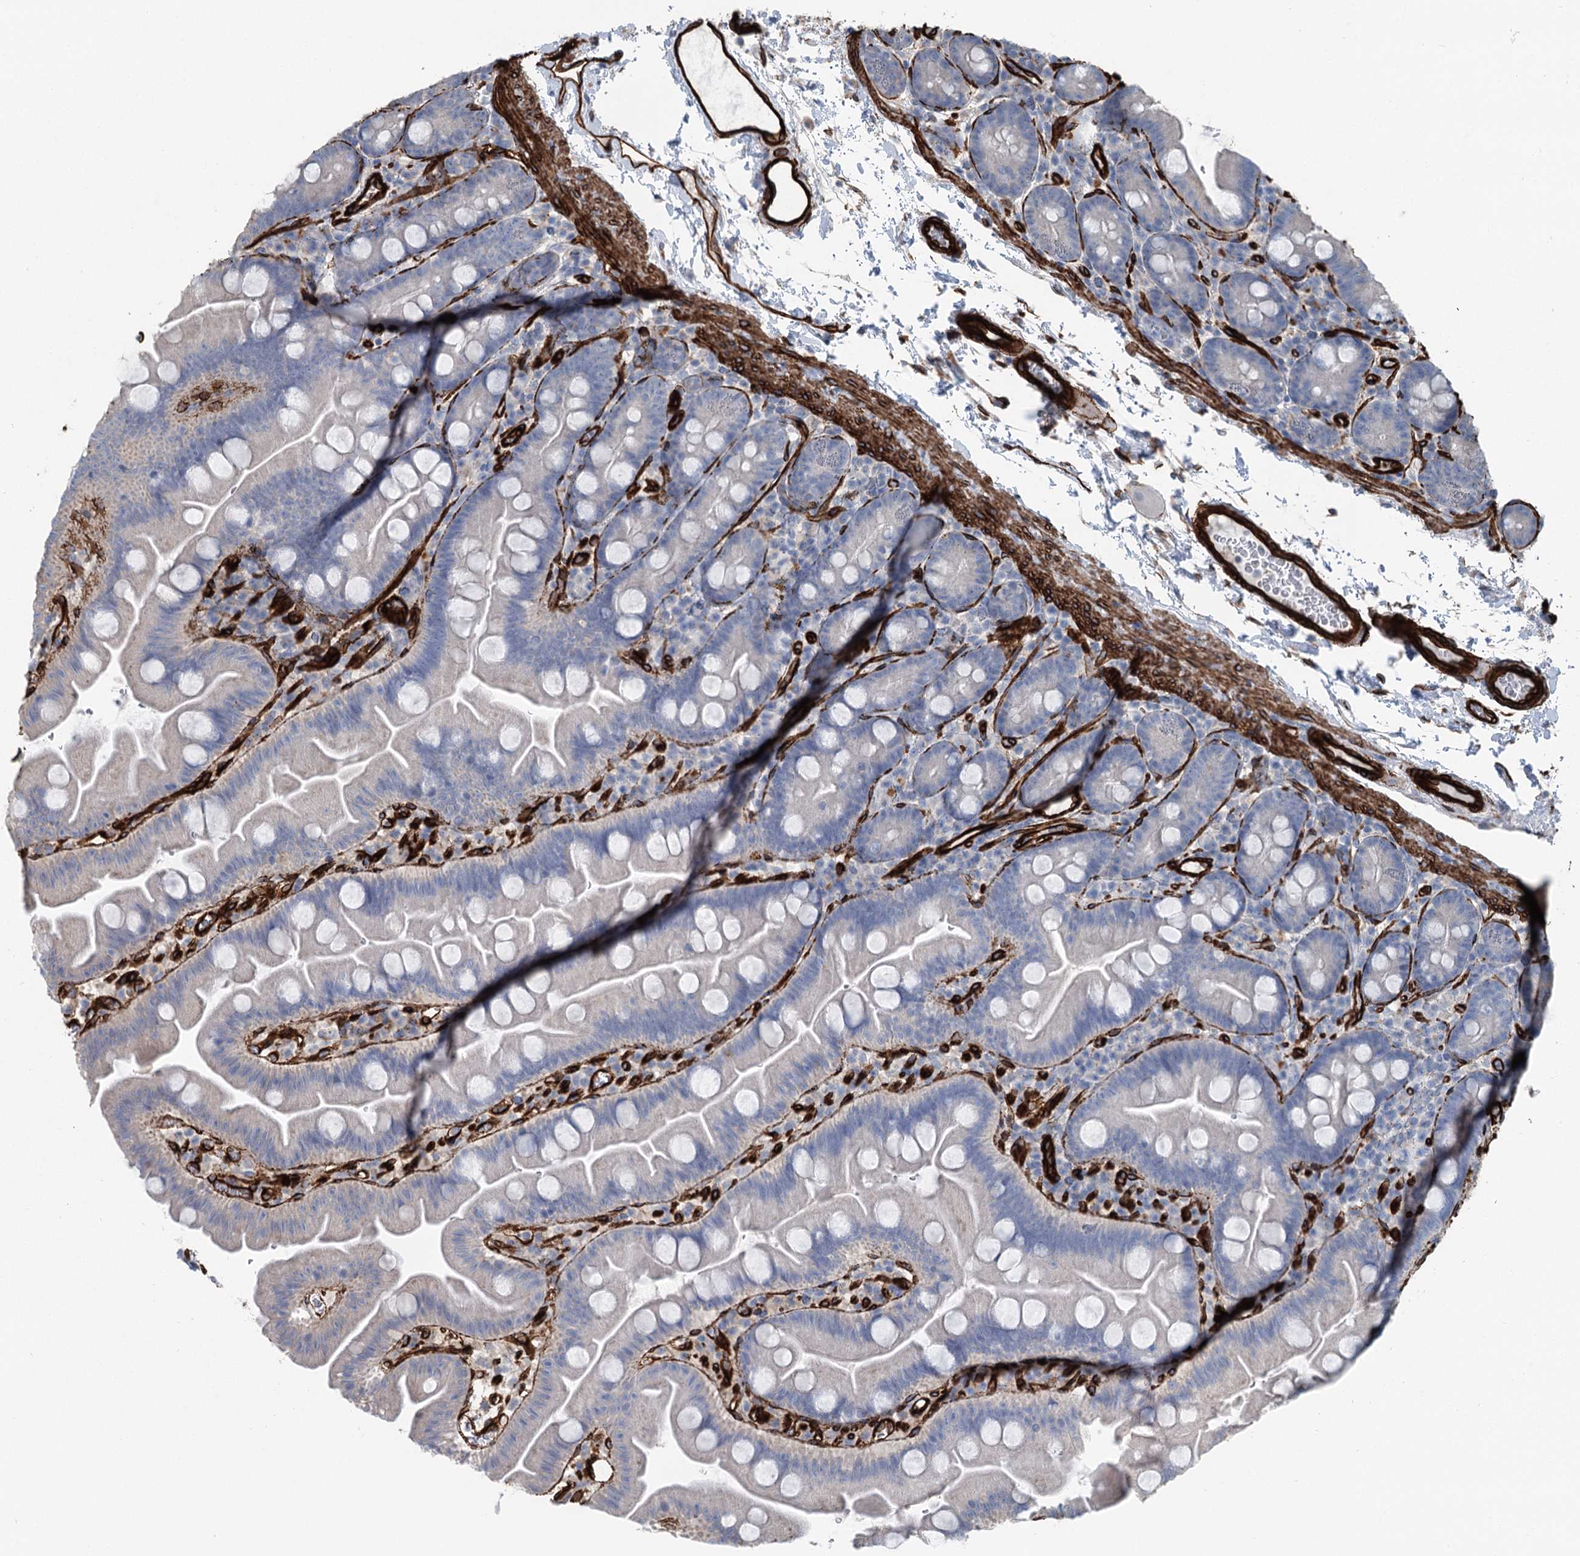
{"staining": {"intensity": "negative", "quantity": "none", "location": "none"}, "tissue": "small intestine", "cell_type": "Glandular cells", "image_type": "normal", "snomed": [{"axis": "morphology", "description": "Normal tissue, NOS"}, {"axis": "topography", "description": "Small intestine"}], "caption": "This is an IHC histopathology image of unremarkable human small intestine. There is no positivity in glandular cells.", "gene": "IQSEC1", "patient": {"sex": "female", "age": 68}}